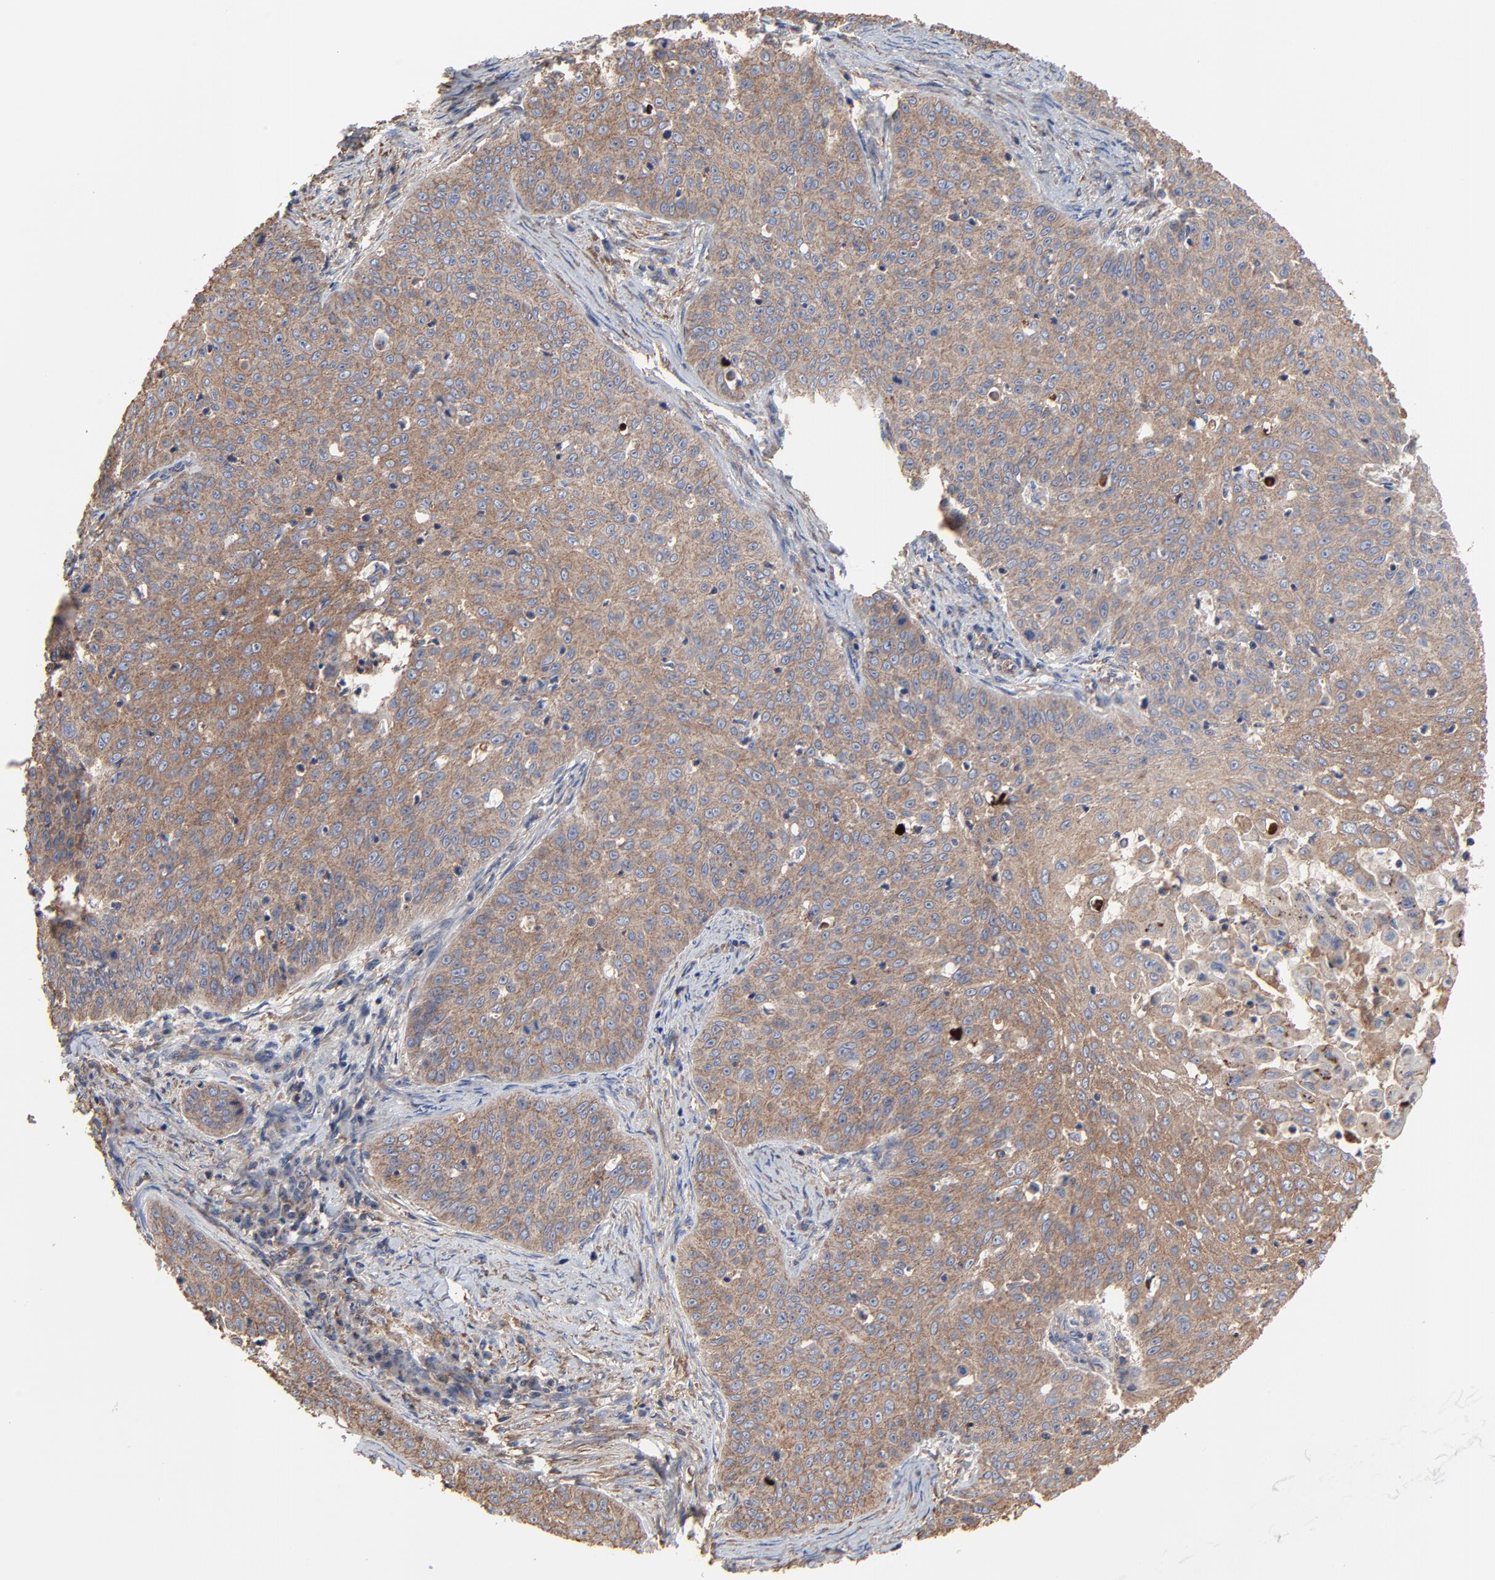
{"staining": {"intensity": "moderate", "quantity": ">75%", "location": "cytoplasmic/membranous"}, "tissue": "skin cancer", "cell_type": "Tumor cells", "image_type": "cancer", "snomed": [{"axis": "morphology", "description": "Squamous cell carcinoma, NOS"}, {"axis": "topography", "description": "Skin"}], "caption": "A medium amount of moderate cytoplasmic/membranous staining is appreciated in approximately >75% of tumor cells in skin cancer tissue. (DAB (3,3'-diaminobenzidine) IHC, brown staining for protein, blue staining for nuclei).", "gene": "NXF3", "patient": {"sex": "male", "age": 82}}